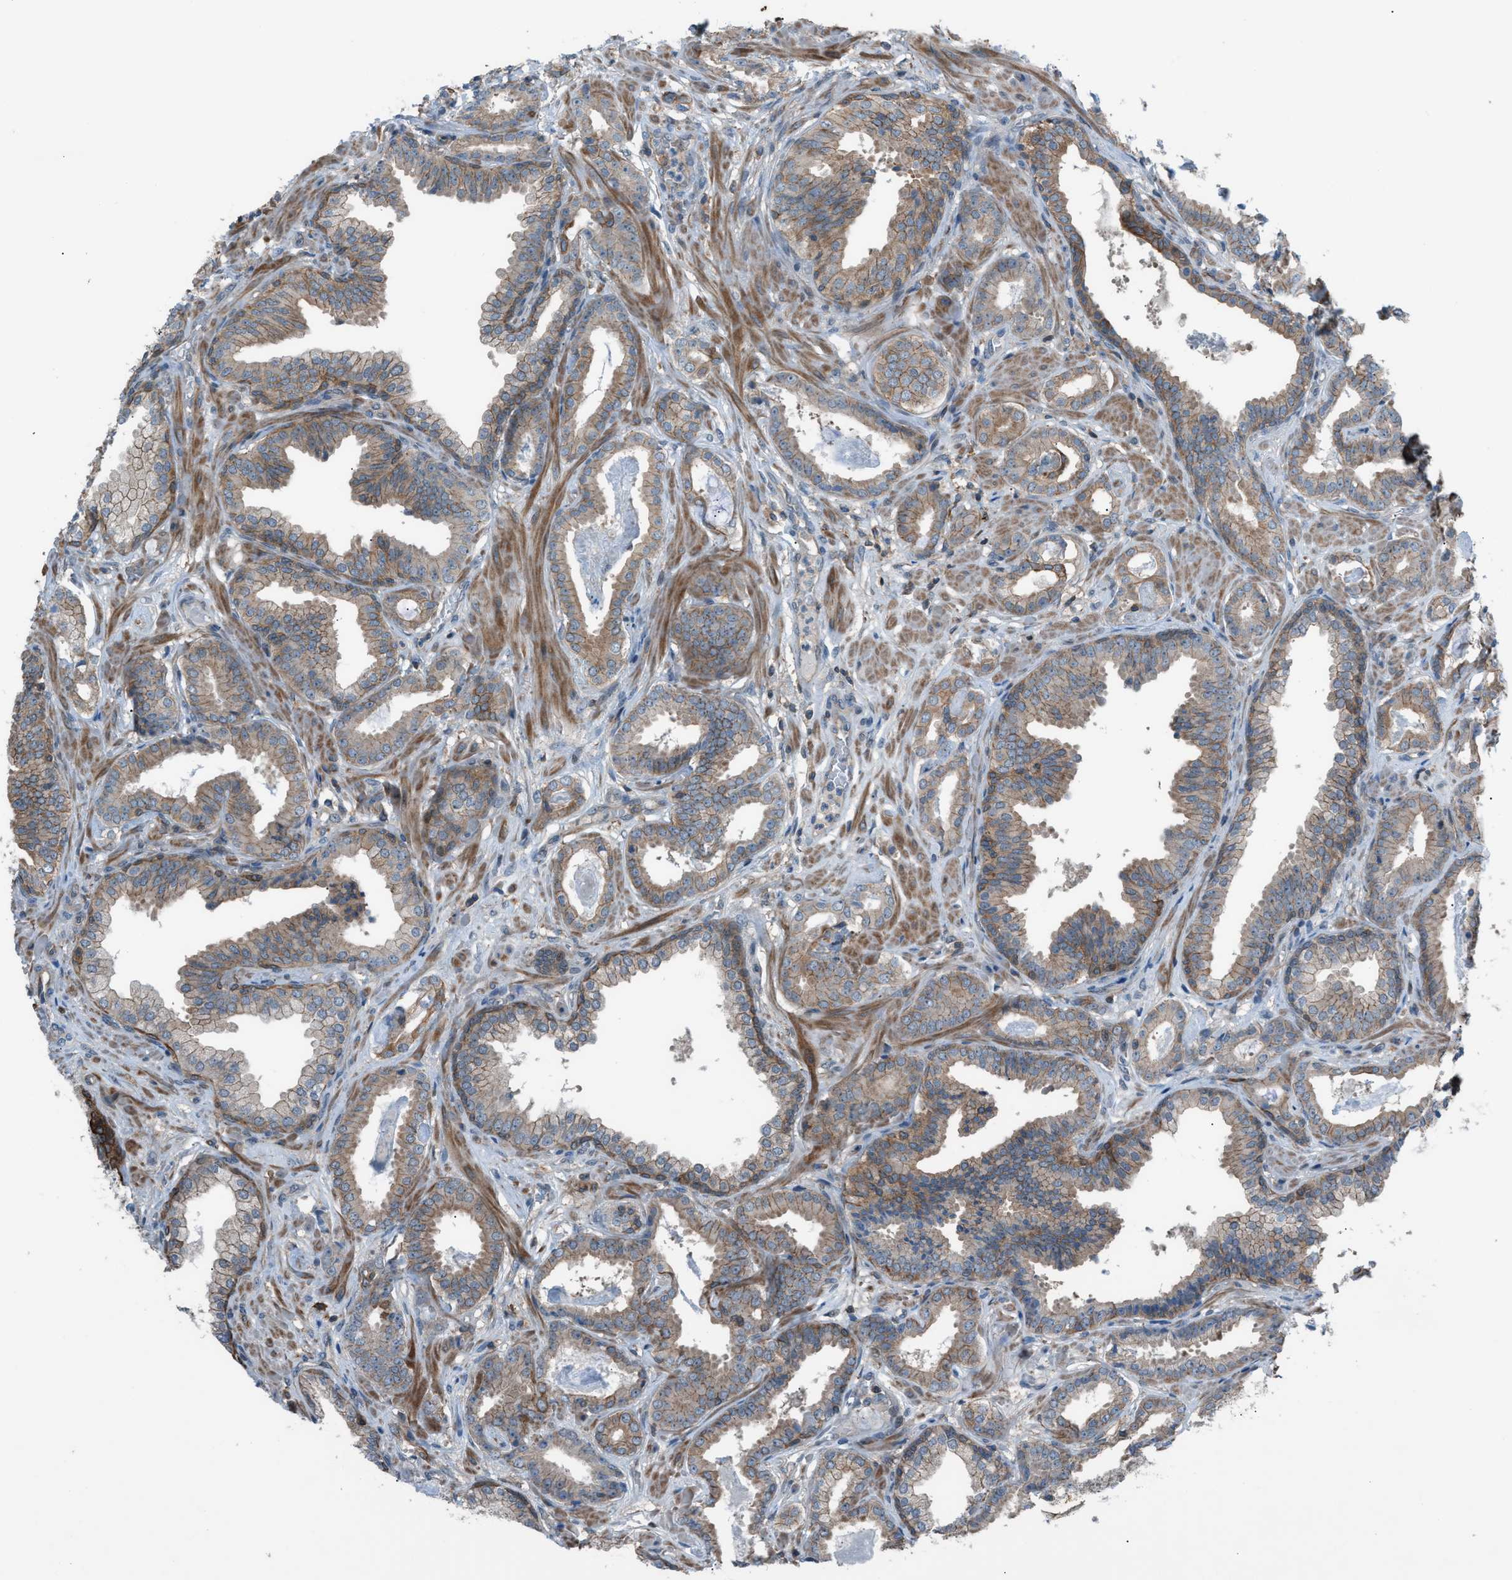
{"staining": {"intensity": "moderate", "quantity": "<25%", "location": "cytoplasmic/membranous"}, "tissue": "prostate cancer", "cell_type": "Tumor cells", "image_type": "cancer", "snomed": [{"axis": "morphology", "description": "Adenocarcinoma, Low grade"}, {"axis": "topography", "description": "Prostate"}], "caption": "Tumor cells demonstrate moderate cytoplasmic/membranous staining in about <25% of cells in prostate cancer. (DAB IHC, brown staining for protein, blue staining for nuclei).", "gene": "DYRK1A", "patient": {"sex": "male", "age": 53}}